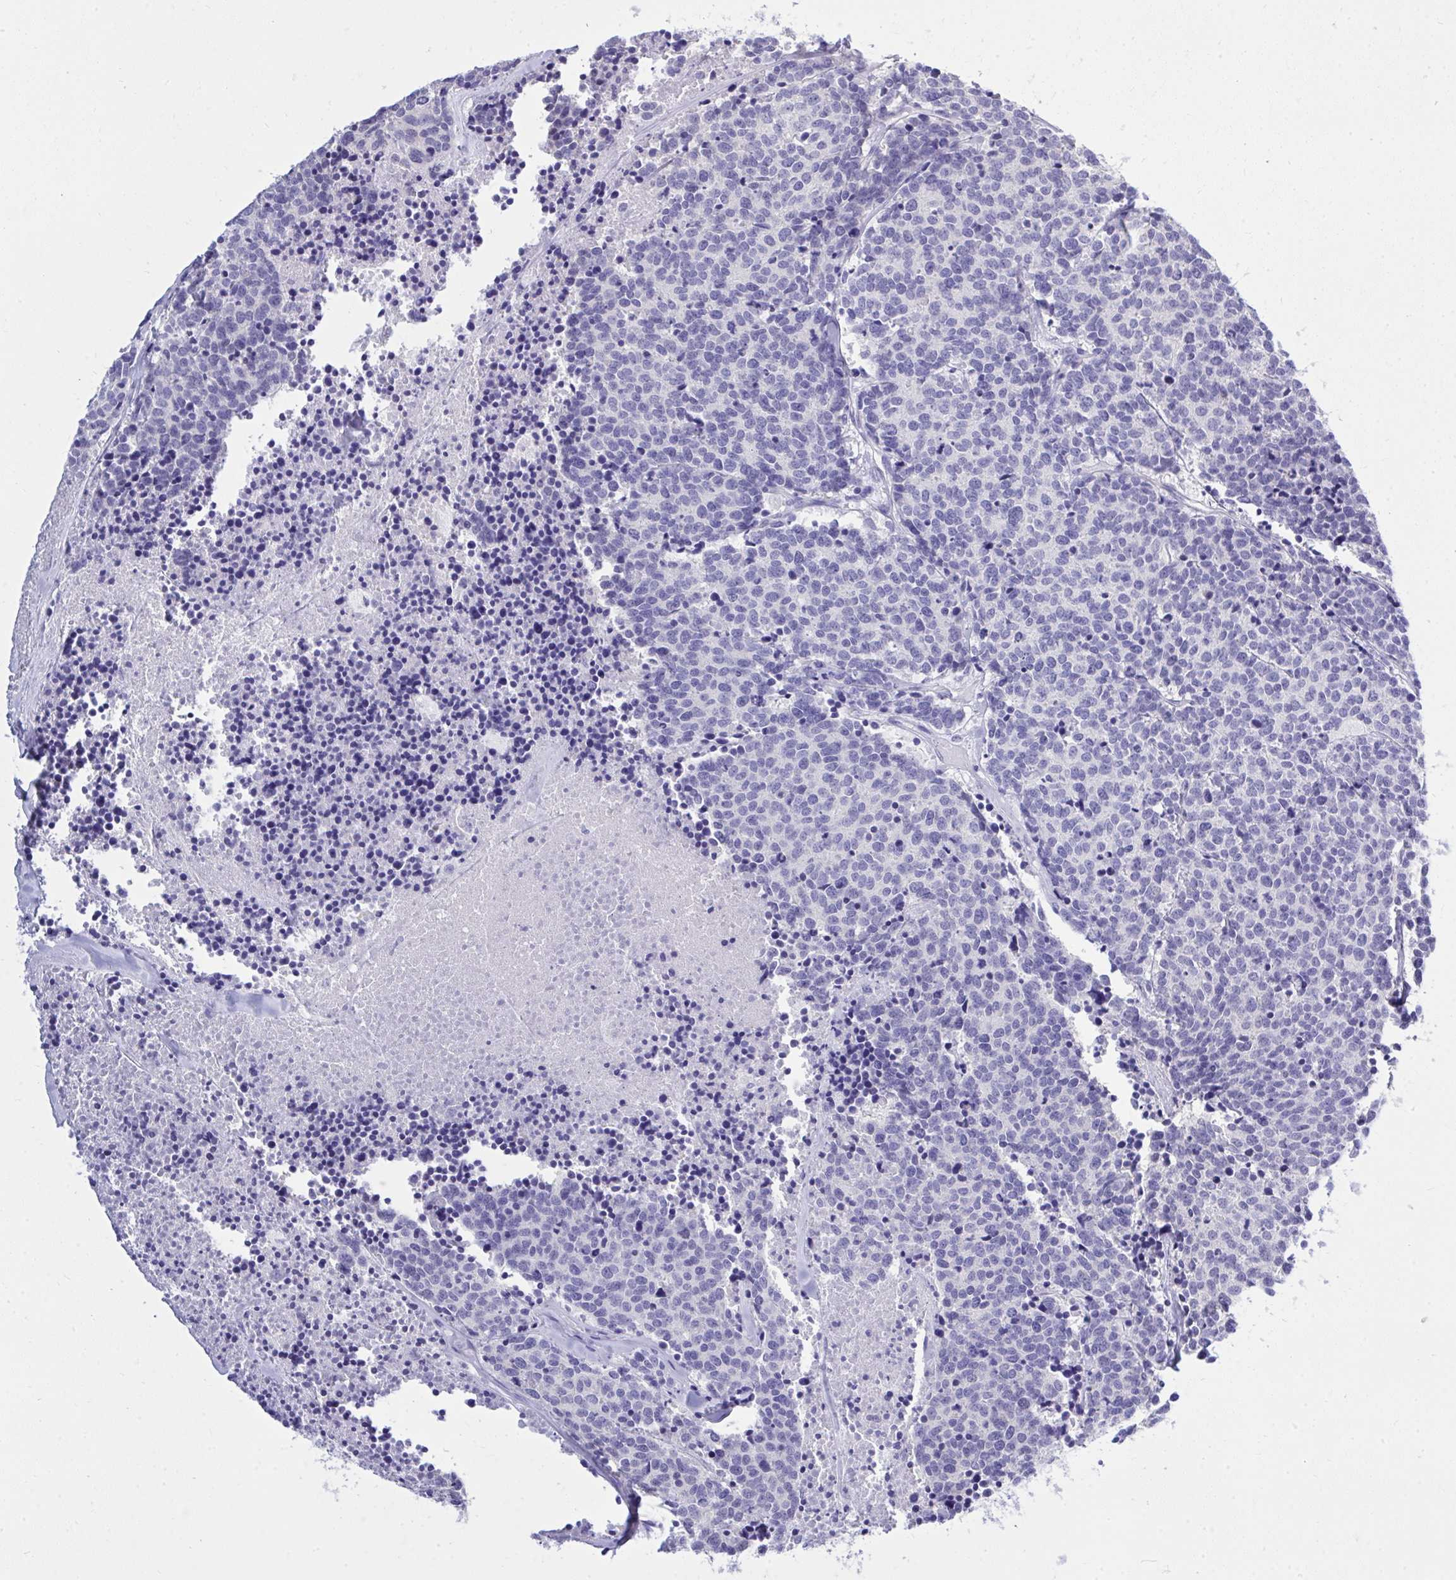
{"staining": {"intensity": "negative", "quantity": "none", "location": "none"}, "tissue": "carcinoid", "cell_type": "Tumor cells", "image_type": "cancer", "snomed": [{"axis": "morphology", "description": "Carcinoid, malignant, NOS"}, {"axis": "topography", "description": "Skin"}], "caption": "The micrograph reveals no significant staining in tumor cells of malignant carcinoid. Nuclei are stained in blue.", "gene": "PSD", "patient": {"sex": "female", "age": 79}}